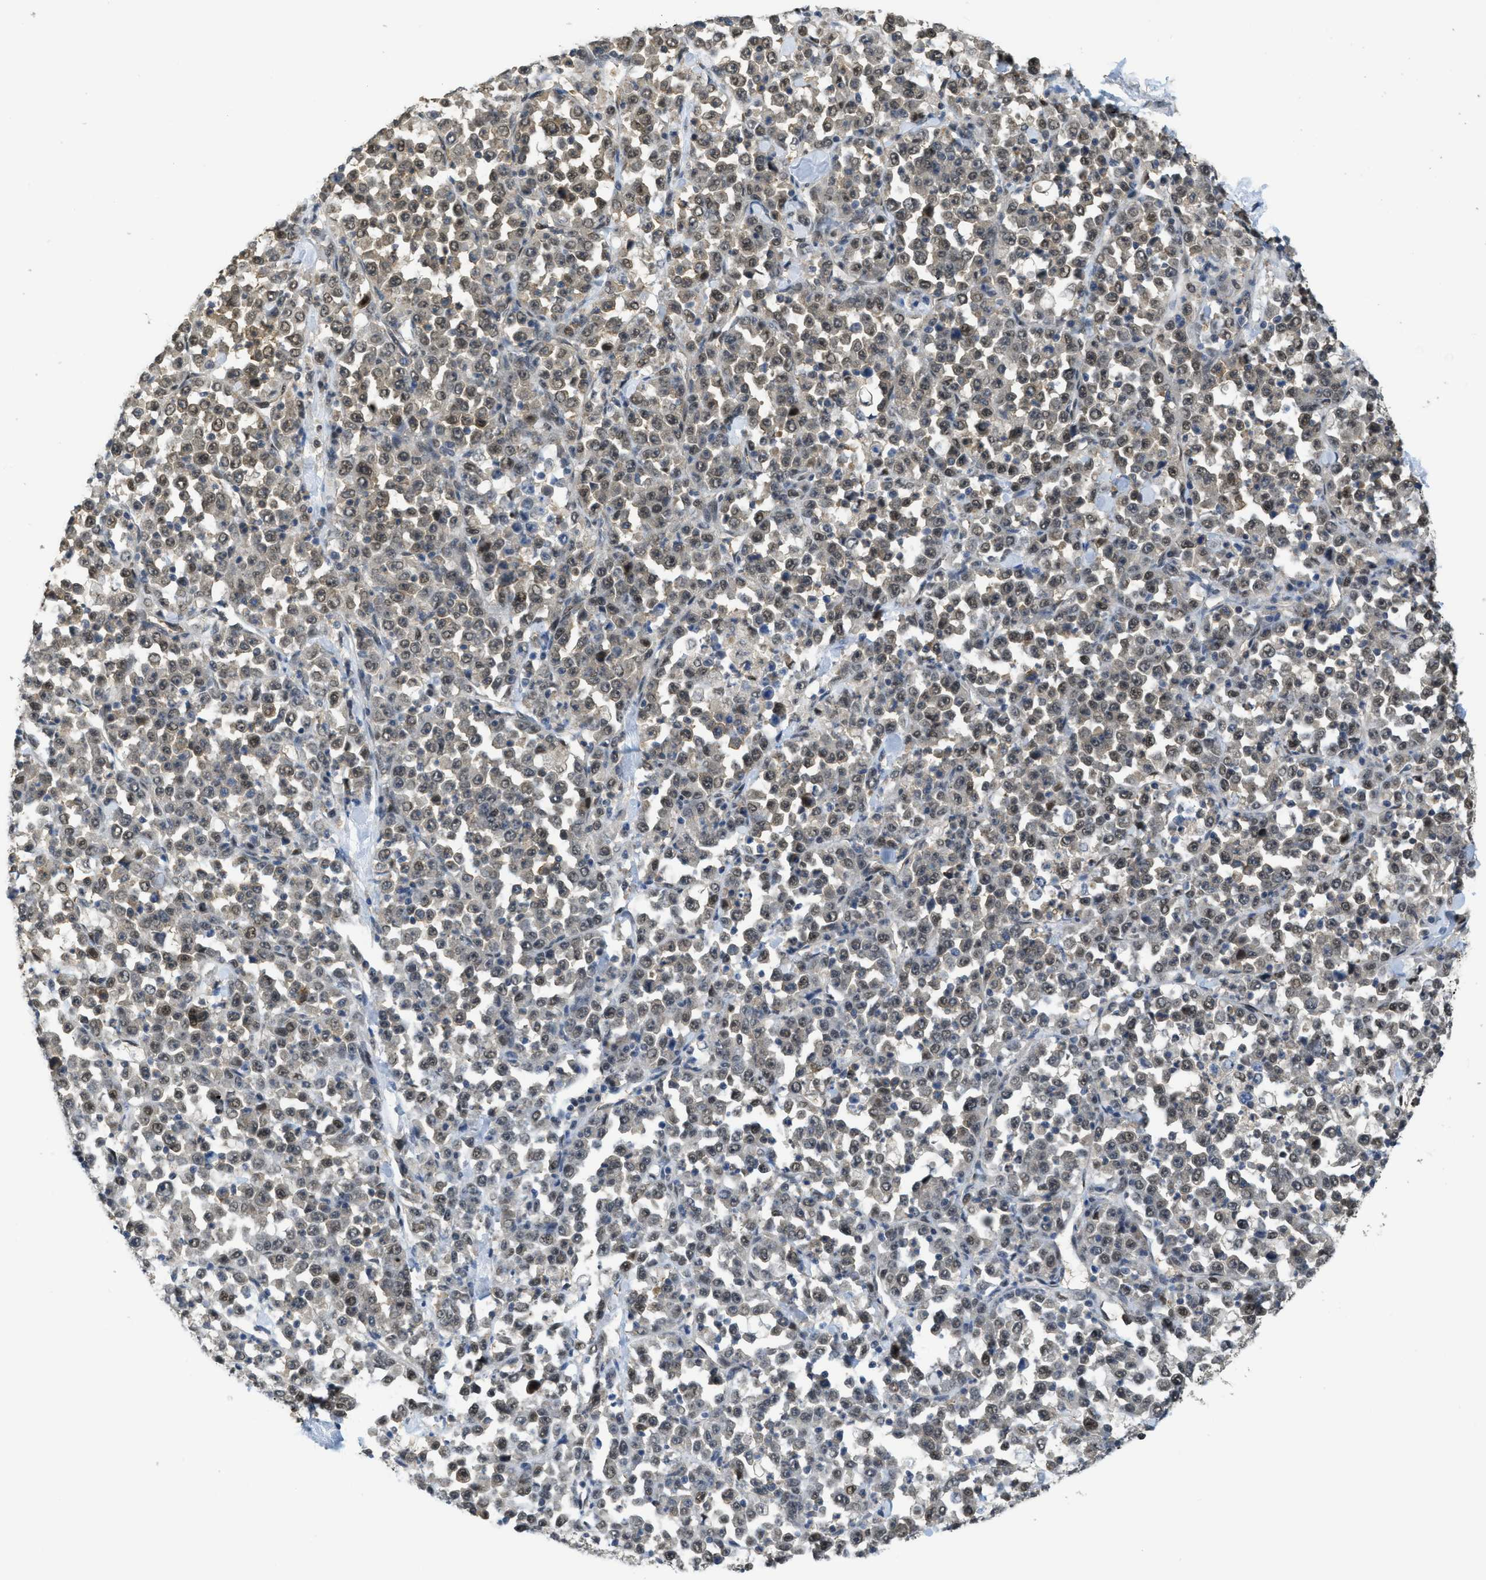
{"staining": {"intensity": "weak", "quantity": "25%-75%", "location": "cytoplasmic/membranous,nuclear"}, "tissue": "stomach cancer", "cell_type": "Tumor cells", "image_type": "cancer", "snomed": [{"axis": "morphology", "description": "Normal tissue, NOS"}, {"axis": "morphology", "description": "Adenocarcinoma, NOS"}, {"axis": "topography", "description": "Stomach, upper"}, {"axis": "topography", "description": "Stomach"}], "caption": "Immunohistochemistry (IHC) of human adenocarcinoma (stomach) shows low levels of weak cytoplasmic/membranous and nuclear expression in about 25%-75% of tumor cells.", "gene": "PSMC5", "patient": {"sex": "male", "age": 59}}